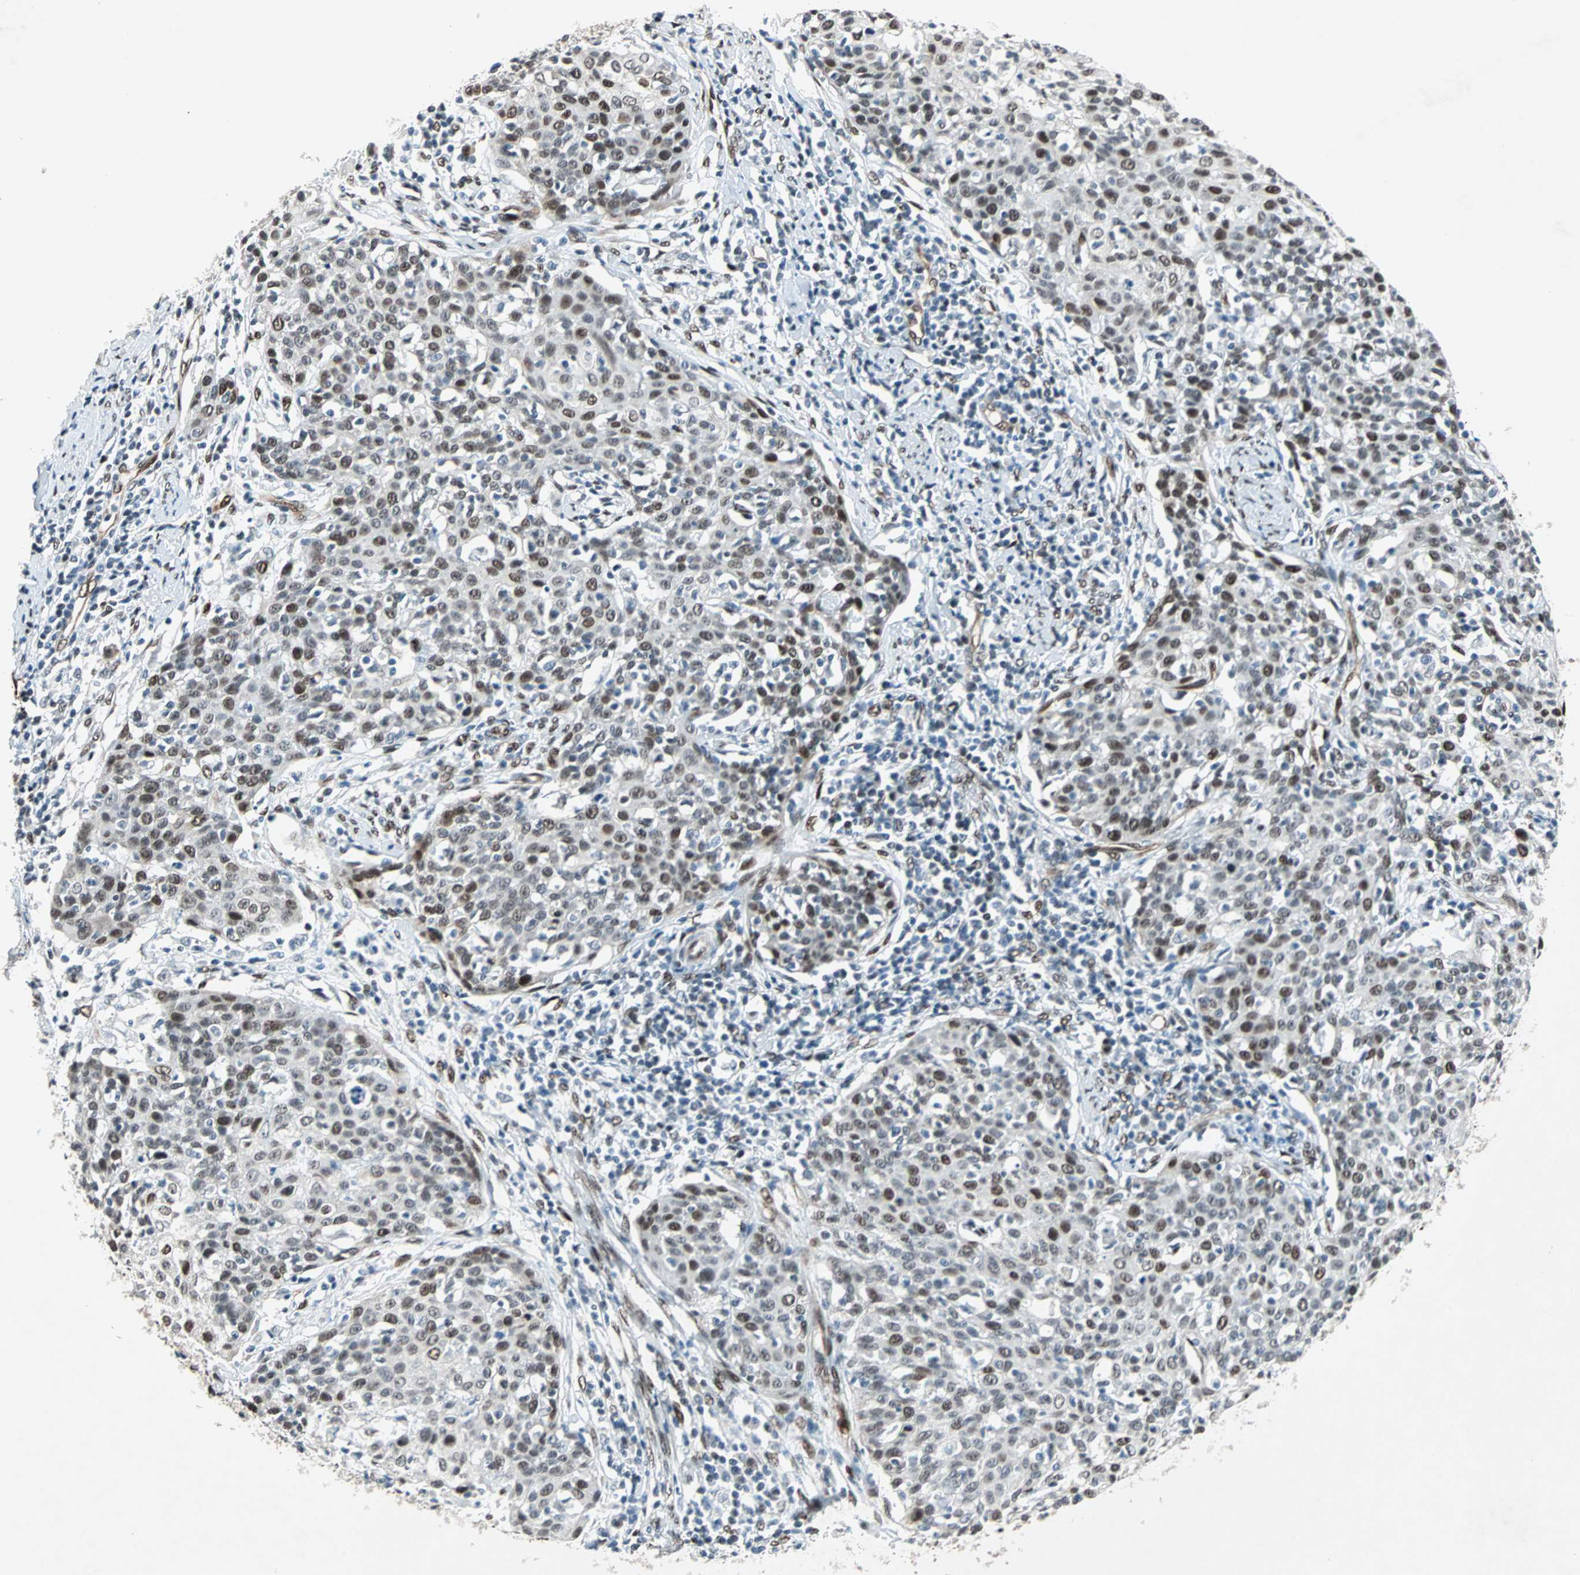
{"staining": {"intensity": "strong", "quantity": ">75%", "location": "nuclear"}, "tissue": "cervical cancer", "cell_type": "Tumor cells", "image_type": "cancer", "snomed": [{"axis": "morphology", "description": "Squamous cell carcinoma, NOS"}, {"axis": "topography", "description": "Cervix"}], "caption": "DAB (3,3'-diaminobenzidine) immunohistochemical staining of human squamous cell carcinoma (cervical) displays strong nuclear protein positivity in about >75% of tumor cells.", "gene": "WWTR1", "patient": {"sex": "female", "age": 38}}